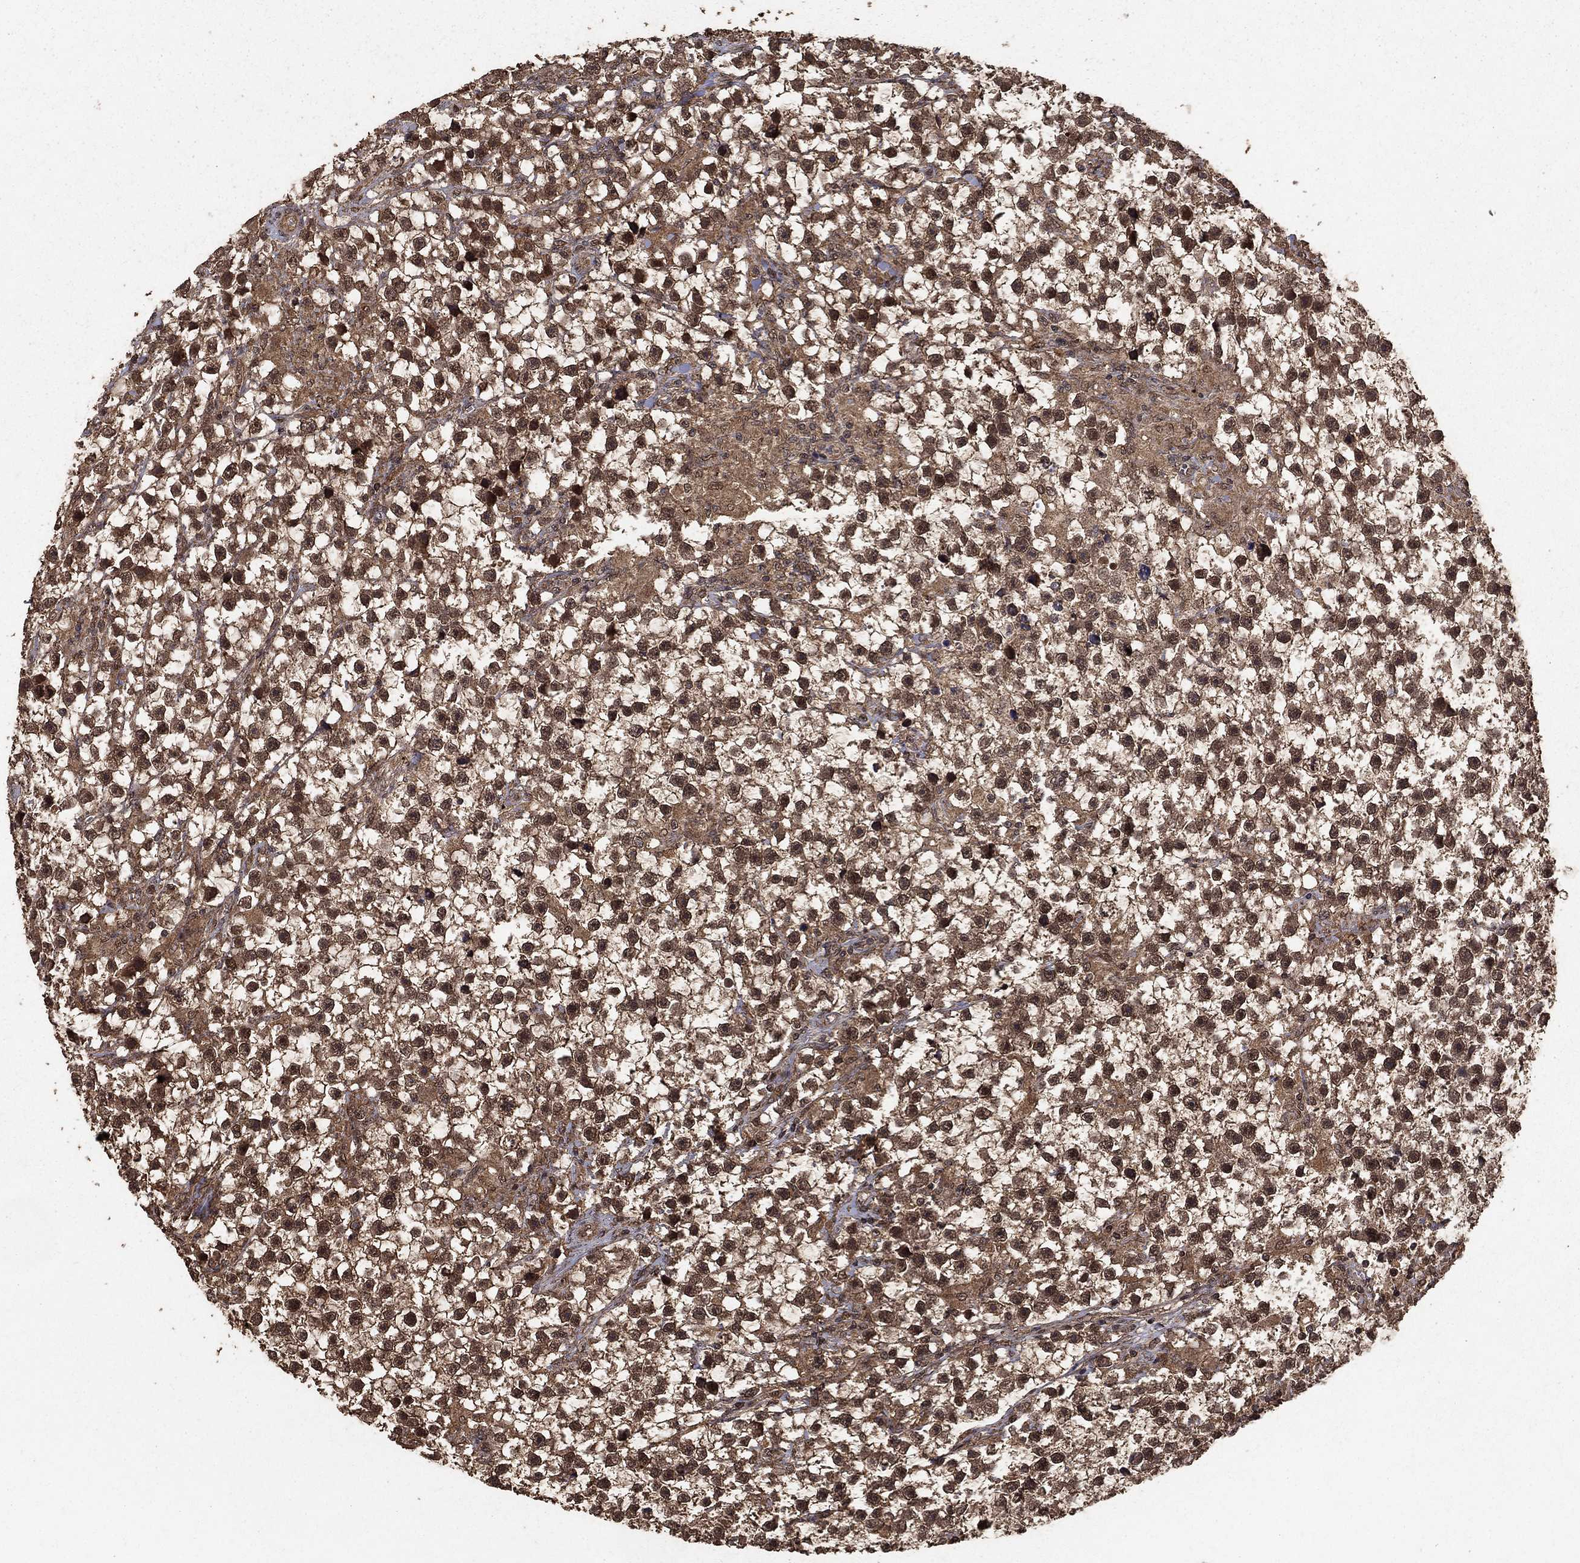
{"staining": {"intensity": "strong", "quantity": "25%-75%", "location": "cytoplasmic/membranous,nuclear"}, "tissue": "testis cancer", "cell_type": "Tumor cells", "image_type": "cancer", "snomed": [{"axis": "morphology", "description": "Seminoma, NOS"}, {"axis": "topography", "description": "Testis"}], "caption": "Human testis cancer (seminoma) stained with a brown dye demonstrates strong cytoplasmic/membranous and nuclear positive expression in about 25%-75% of tumor cells.", "gene": "PRDM1", "patient": {"sex": "male", "age": 59}}